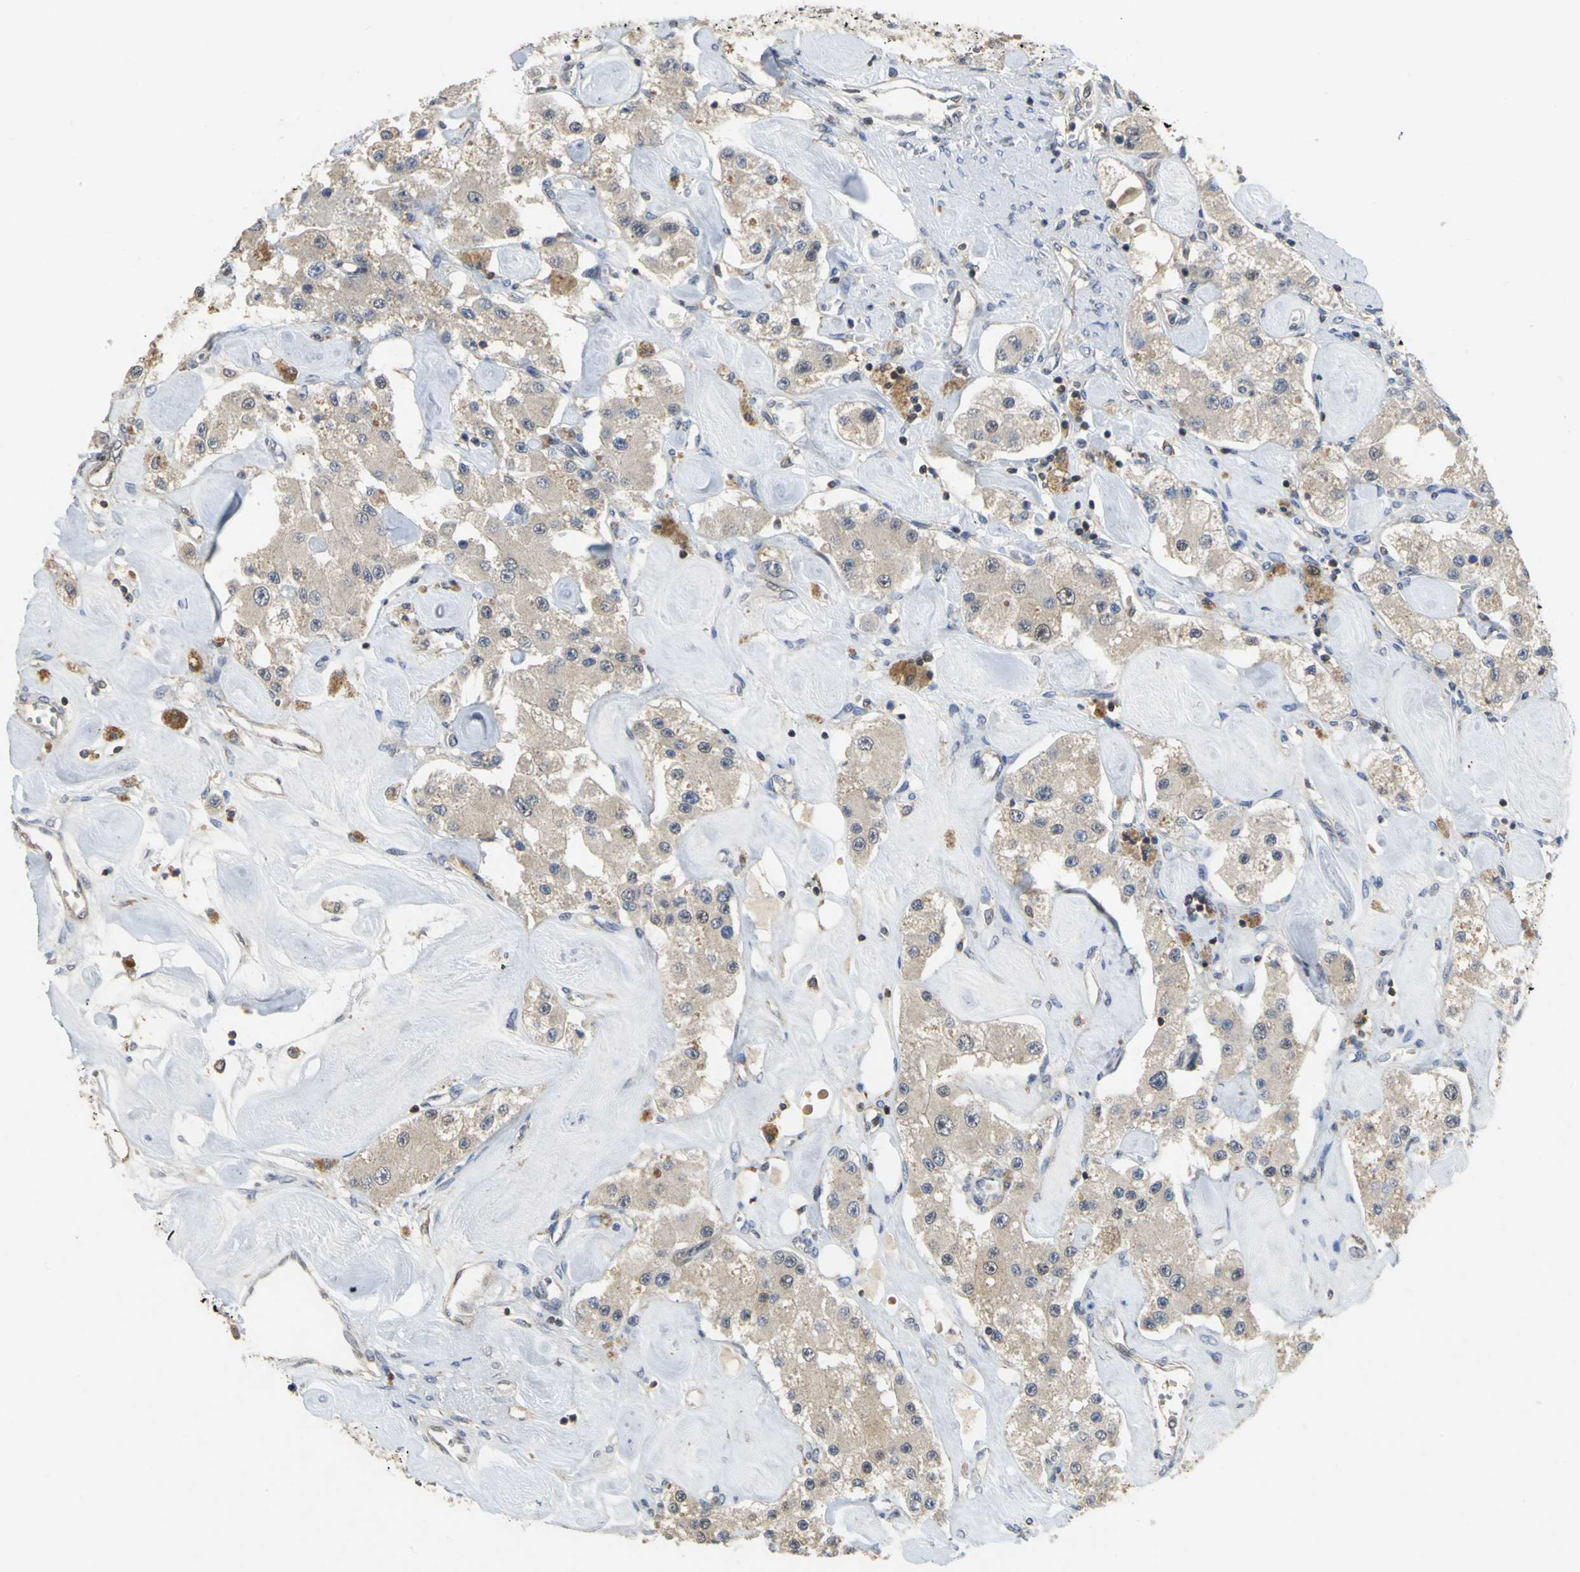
{"staining": {"intensity": "weak", "quantity": ">75%", "location": "cytoplasmic/membranous"}, "tissue": "carcinoid", "cell_type": "Tumor cells", "image_type": "cancer", "snomed": [{"axis": "morphology", "description": "Carcinoid, malignant, NOS"}, {"axis": "topography", "description": "Pancreas"}], "caption": "Brown immunohistochemical staining in malignant carcinoid exhibits weak cytoplasmic/membranous staining in about >75% of tumor cells.", "gene": "PPIA", "patient": {"sex": "male", "age": 41}}